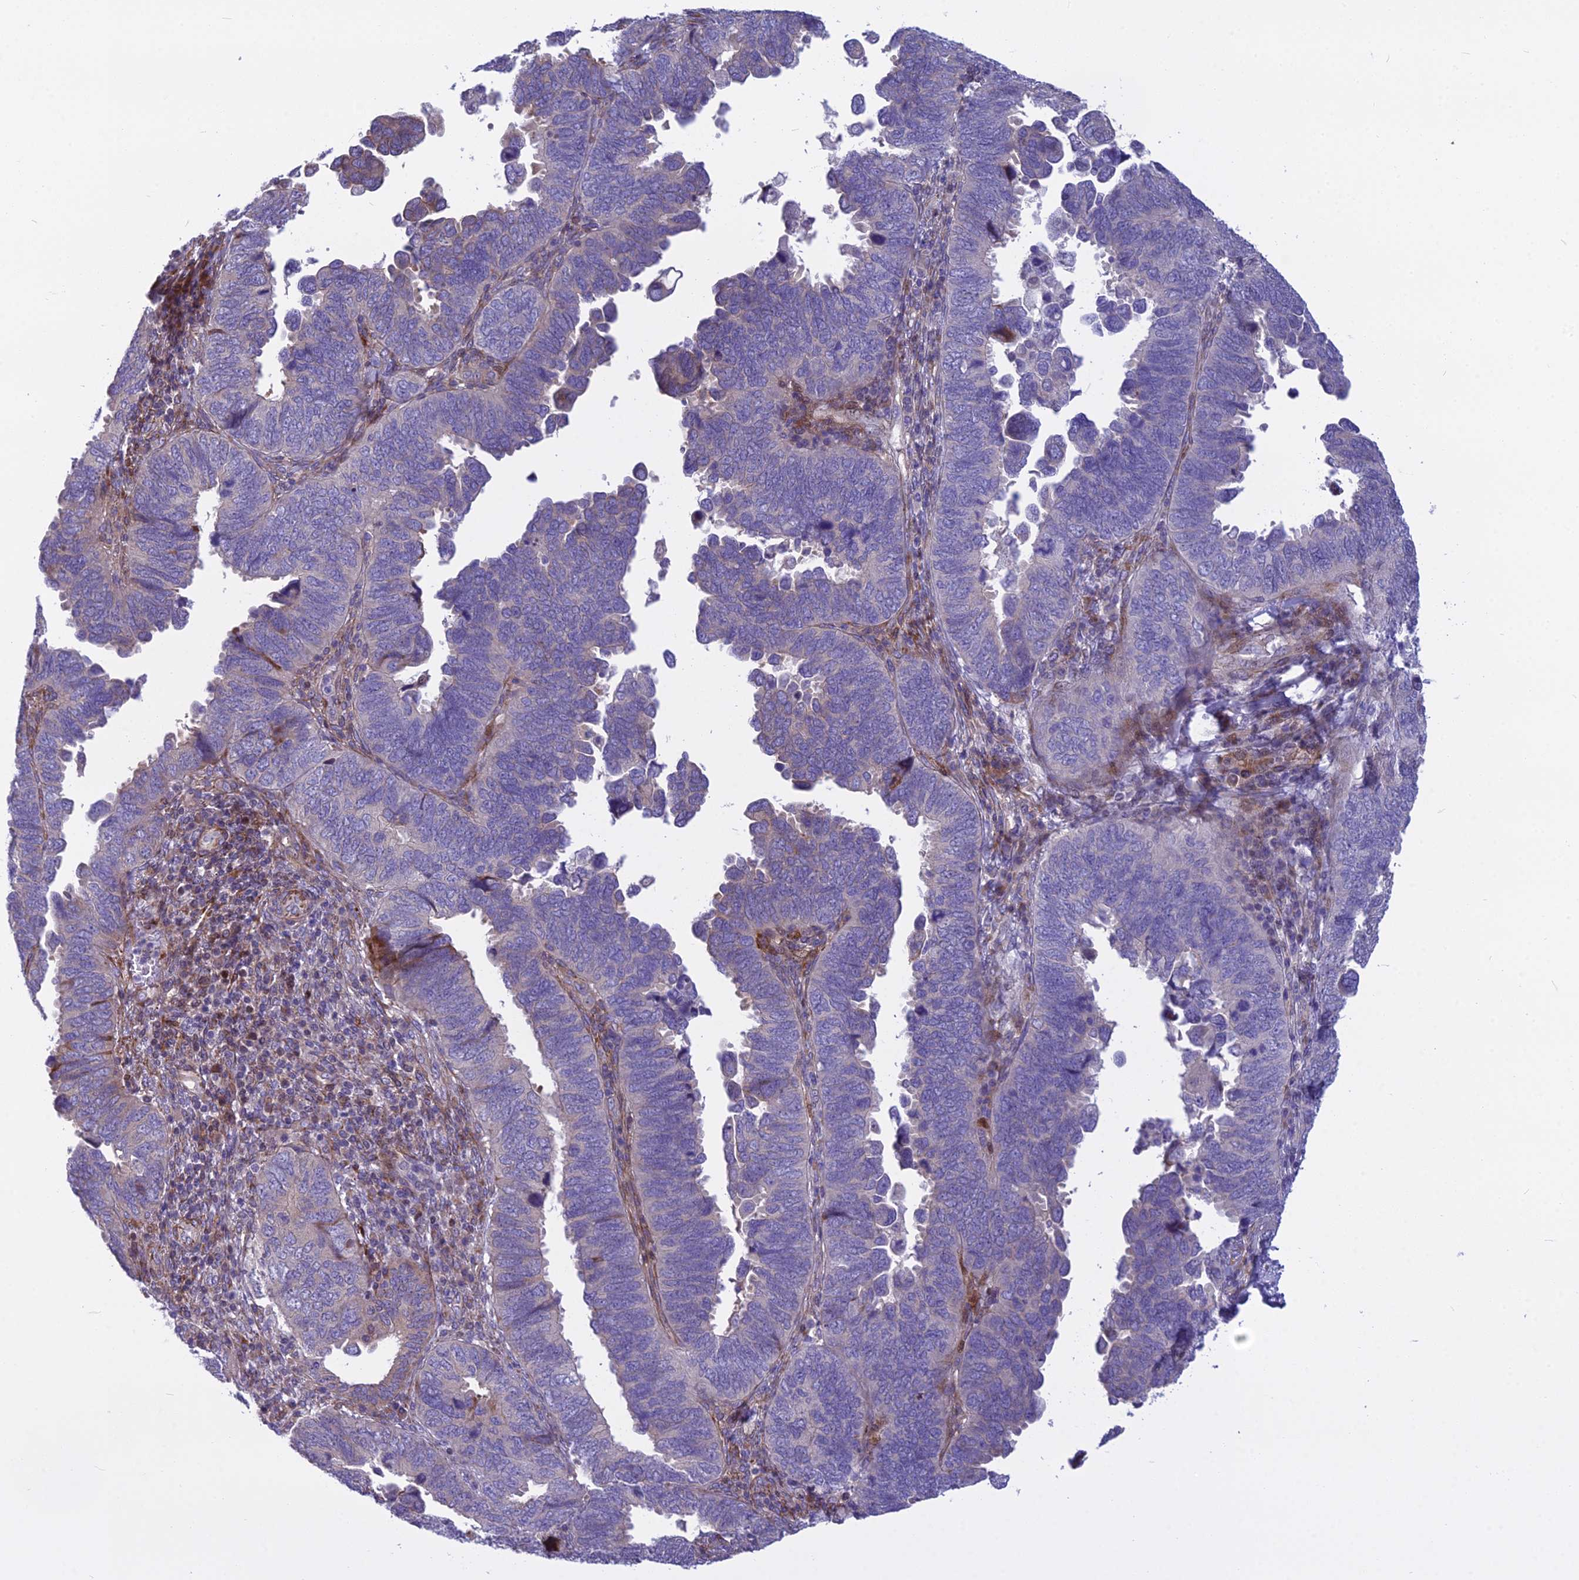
{"staining": {"intensity": "negative", "quantity": "none", "location": "none"}, "tissue": "endometrial cancer", "cell_type": "Tumor cells", "image_type": "cancer", "snomed": [{"axis": "morphology", "description": "Adenocarcinoma, NOS"}, {"axis": "topography", "description": "Endometrium"}], "caption": "IHC of endometrial cancer (adenocarcinoma) demonstrates no expression in tumor cells.", "gene": "PCDHB14", "patient": {"sex": "female", "age": 79}}